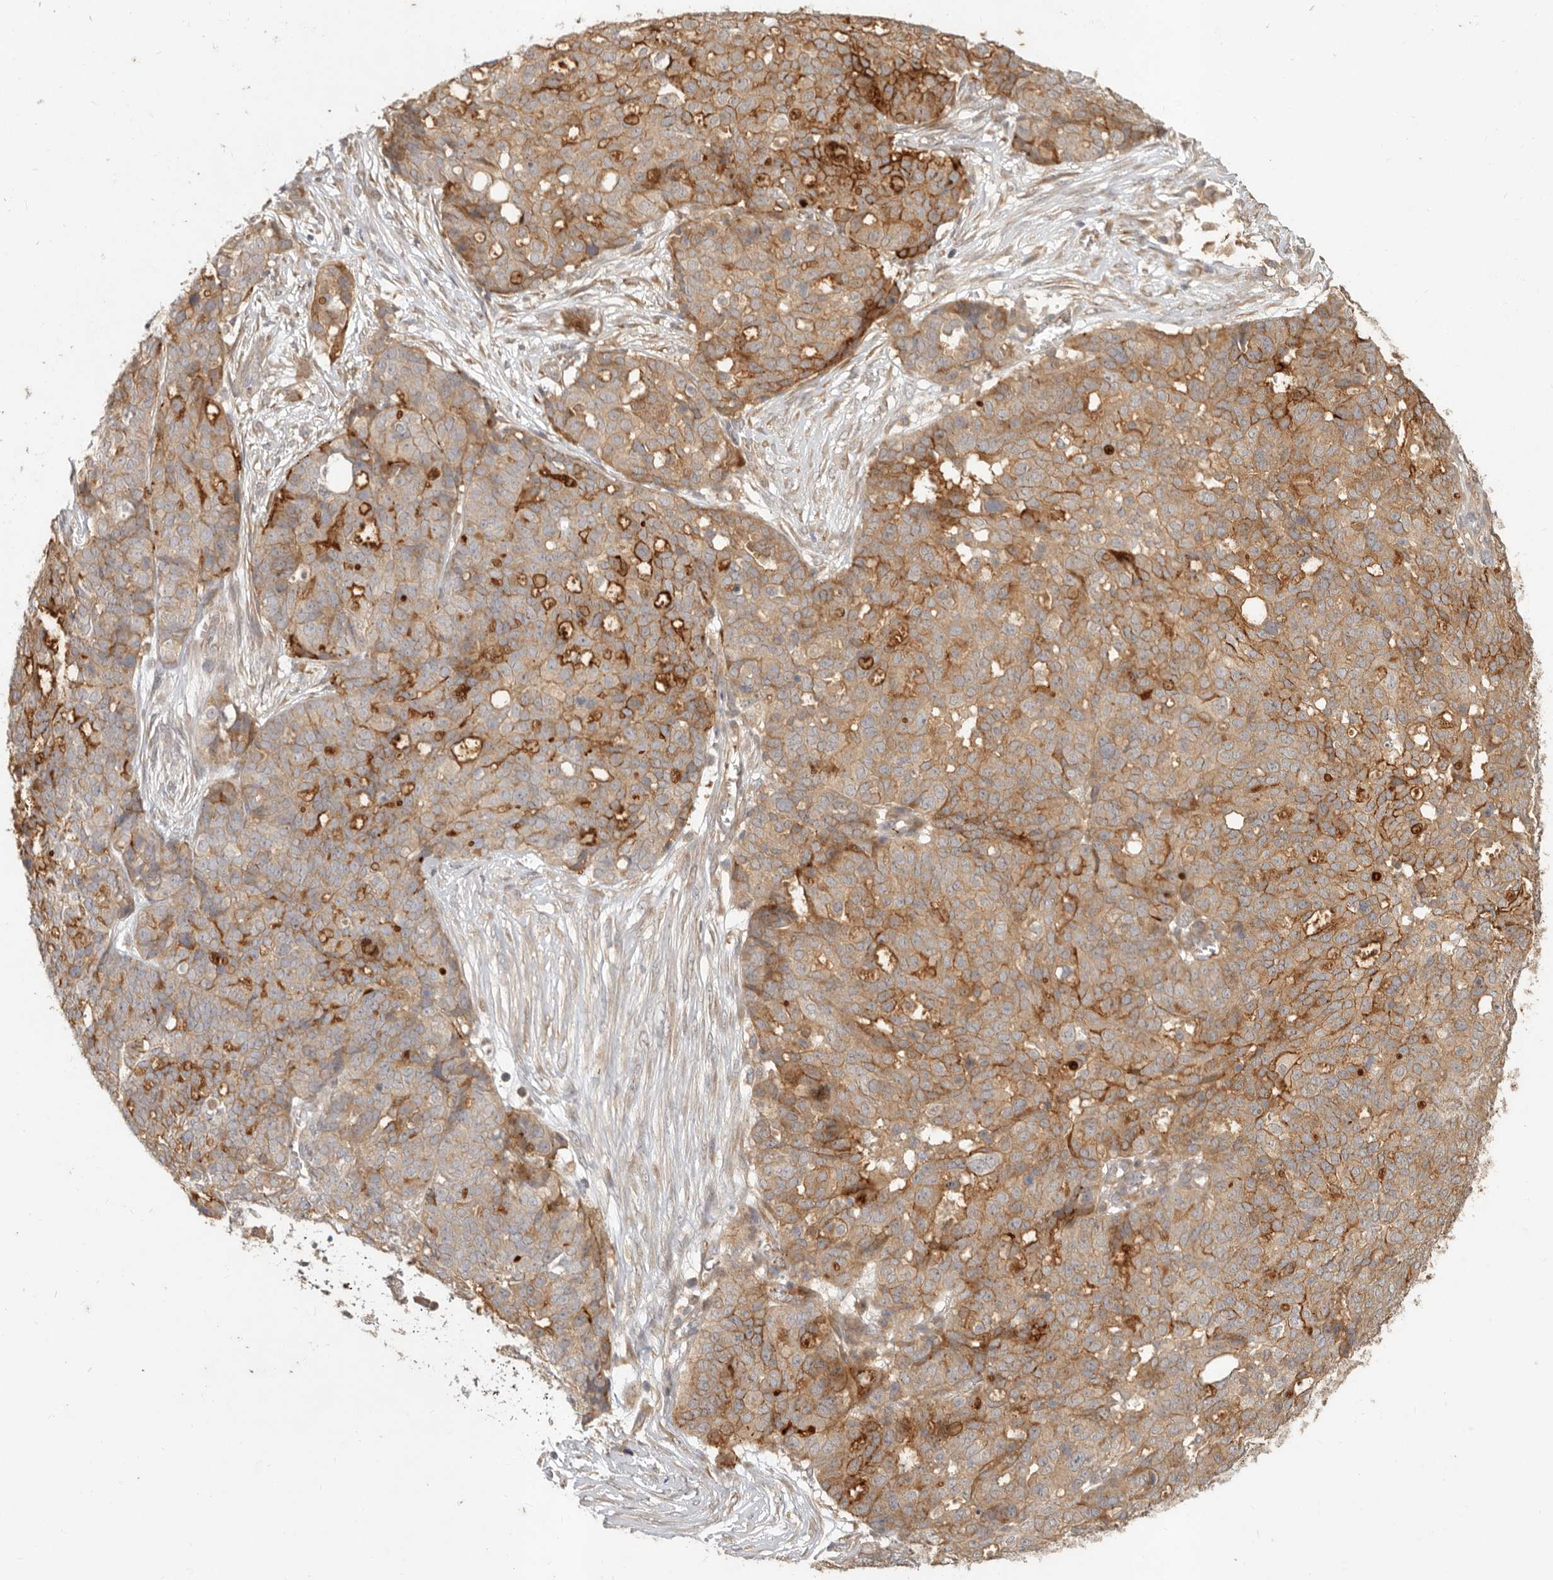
{"staining": {"intensity": "moderate", "quantity": ">75%", "location": "cytoplasmic/membranous"}, "tissue": "ovarian cancer", "cell_type": "Tumor cells", "image_type": "cancer", "snomed": [{"axis": "morphology", "description": "Cystadenocarcinoma, serous, NOS"}, {"axis": "topography", "description": "Soft tissue"}, {"axis": "topography", "description": "Ovary"}], "caption": "An IHC image of neoplastic tissue is shown. Protein staining in brown shows moderate cytoplasmic/membranous positivity in ovarian cancer within tumor cells. (DAB (3,3'-diaminobenzidine) IHC, brown staining for protein, blue staining for nuclei).", "gene": "VIPR1", "patient": {"sex": "female", "age": 57}}